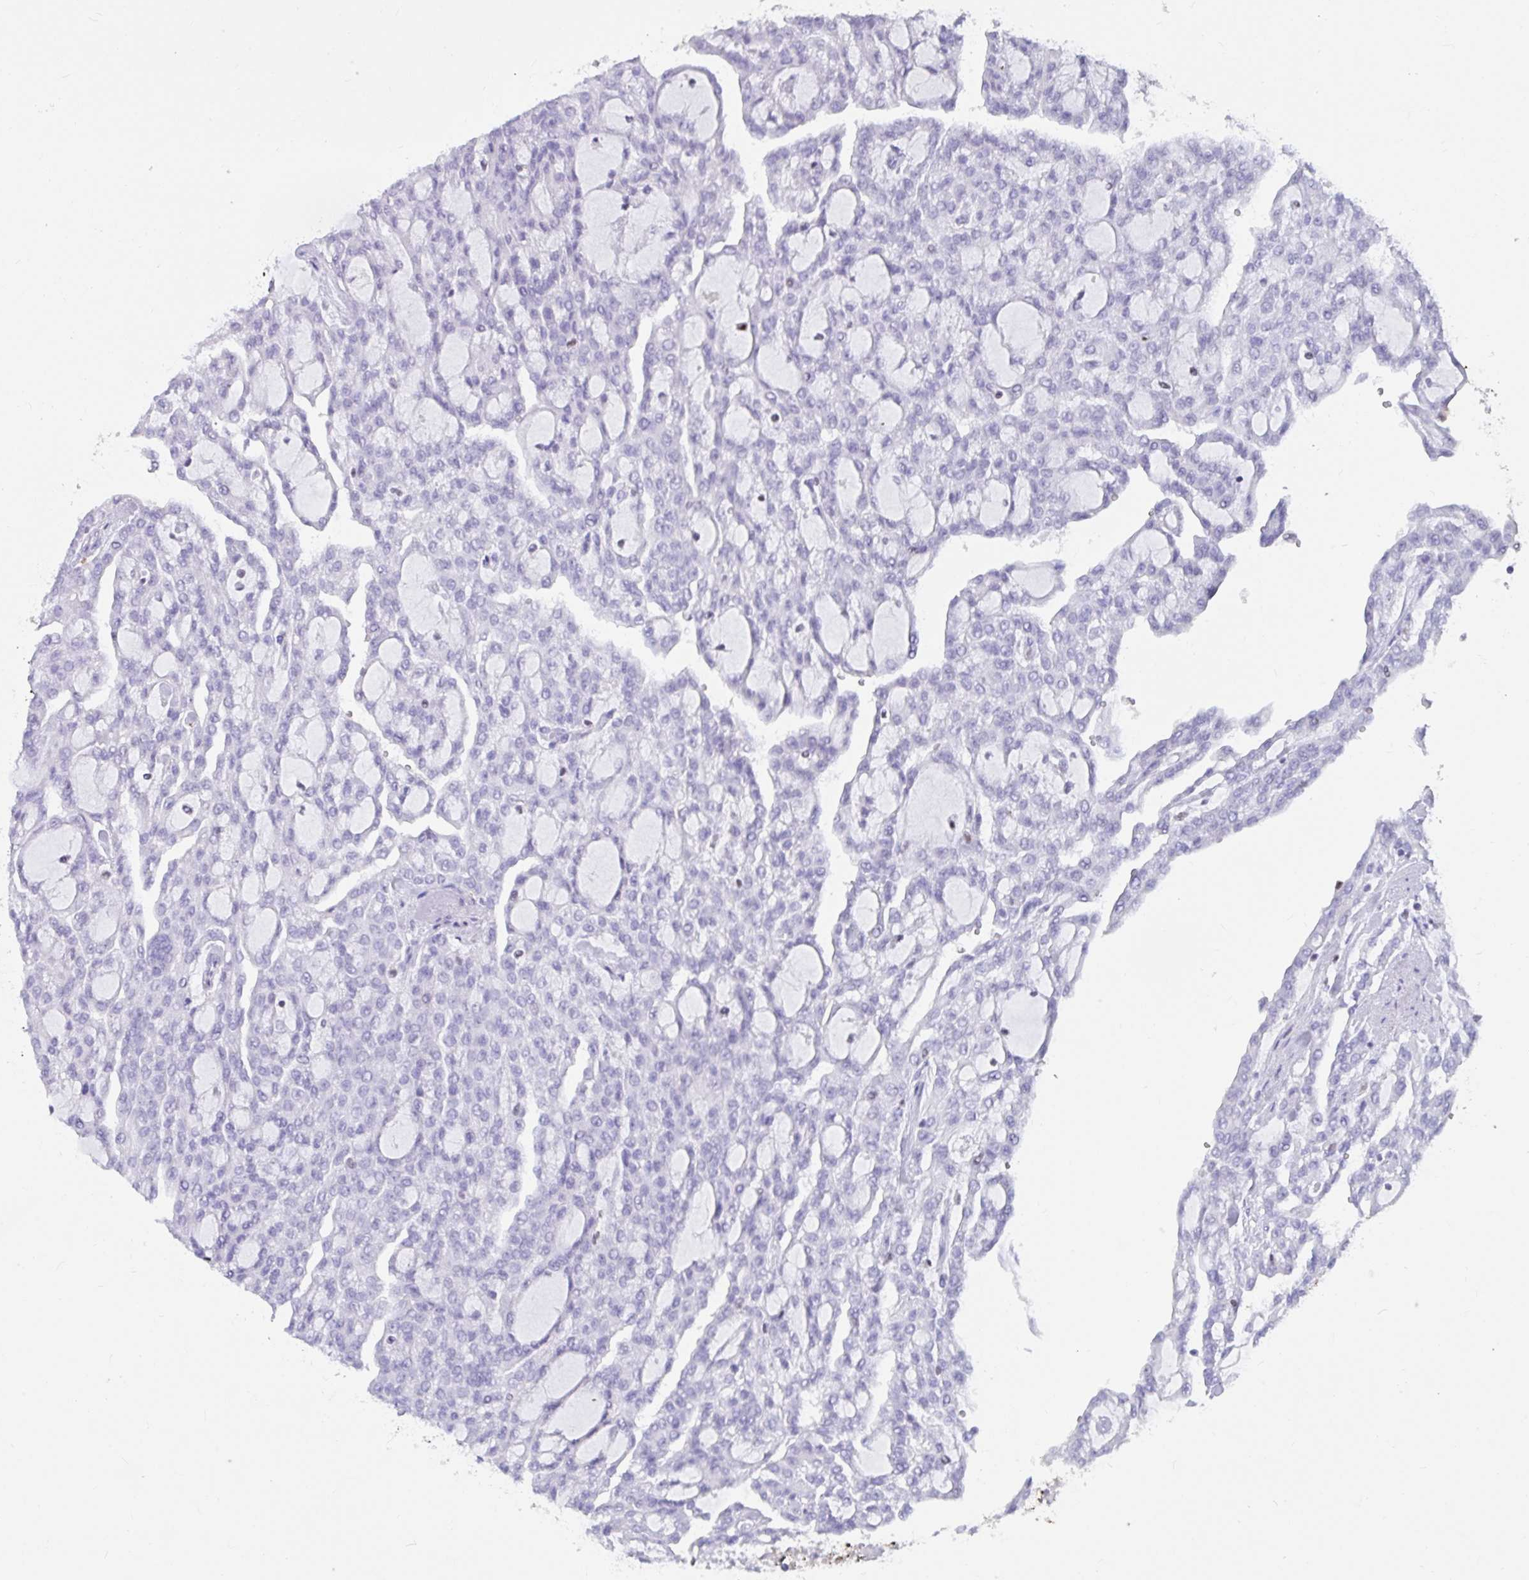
{"staining": {"intensity": "negative", "quantity": "none", "location": "none"}, "tissue": "renal cancer", "cell_type": "Tumor cells", "image_type": "cancer", "snomed": [{"axis": "morphology", "description": "Adenocarcinoma, NOS"}, {"axis": "topography", "description": "Kidney"}], "caption": "Tumor cells show no significant positivity in renal cancer. The staining was performed using DAB (3,3'-diaminobenzidine) to visualize the protein expression in brown, while the nuclei were stained in blue with hematoxylin (Magnification: 20x).", "gene": "ZNF586", "patient": {"sex": "male", "age": 63}}